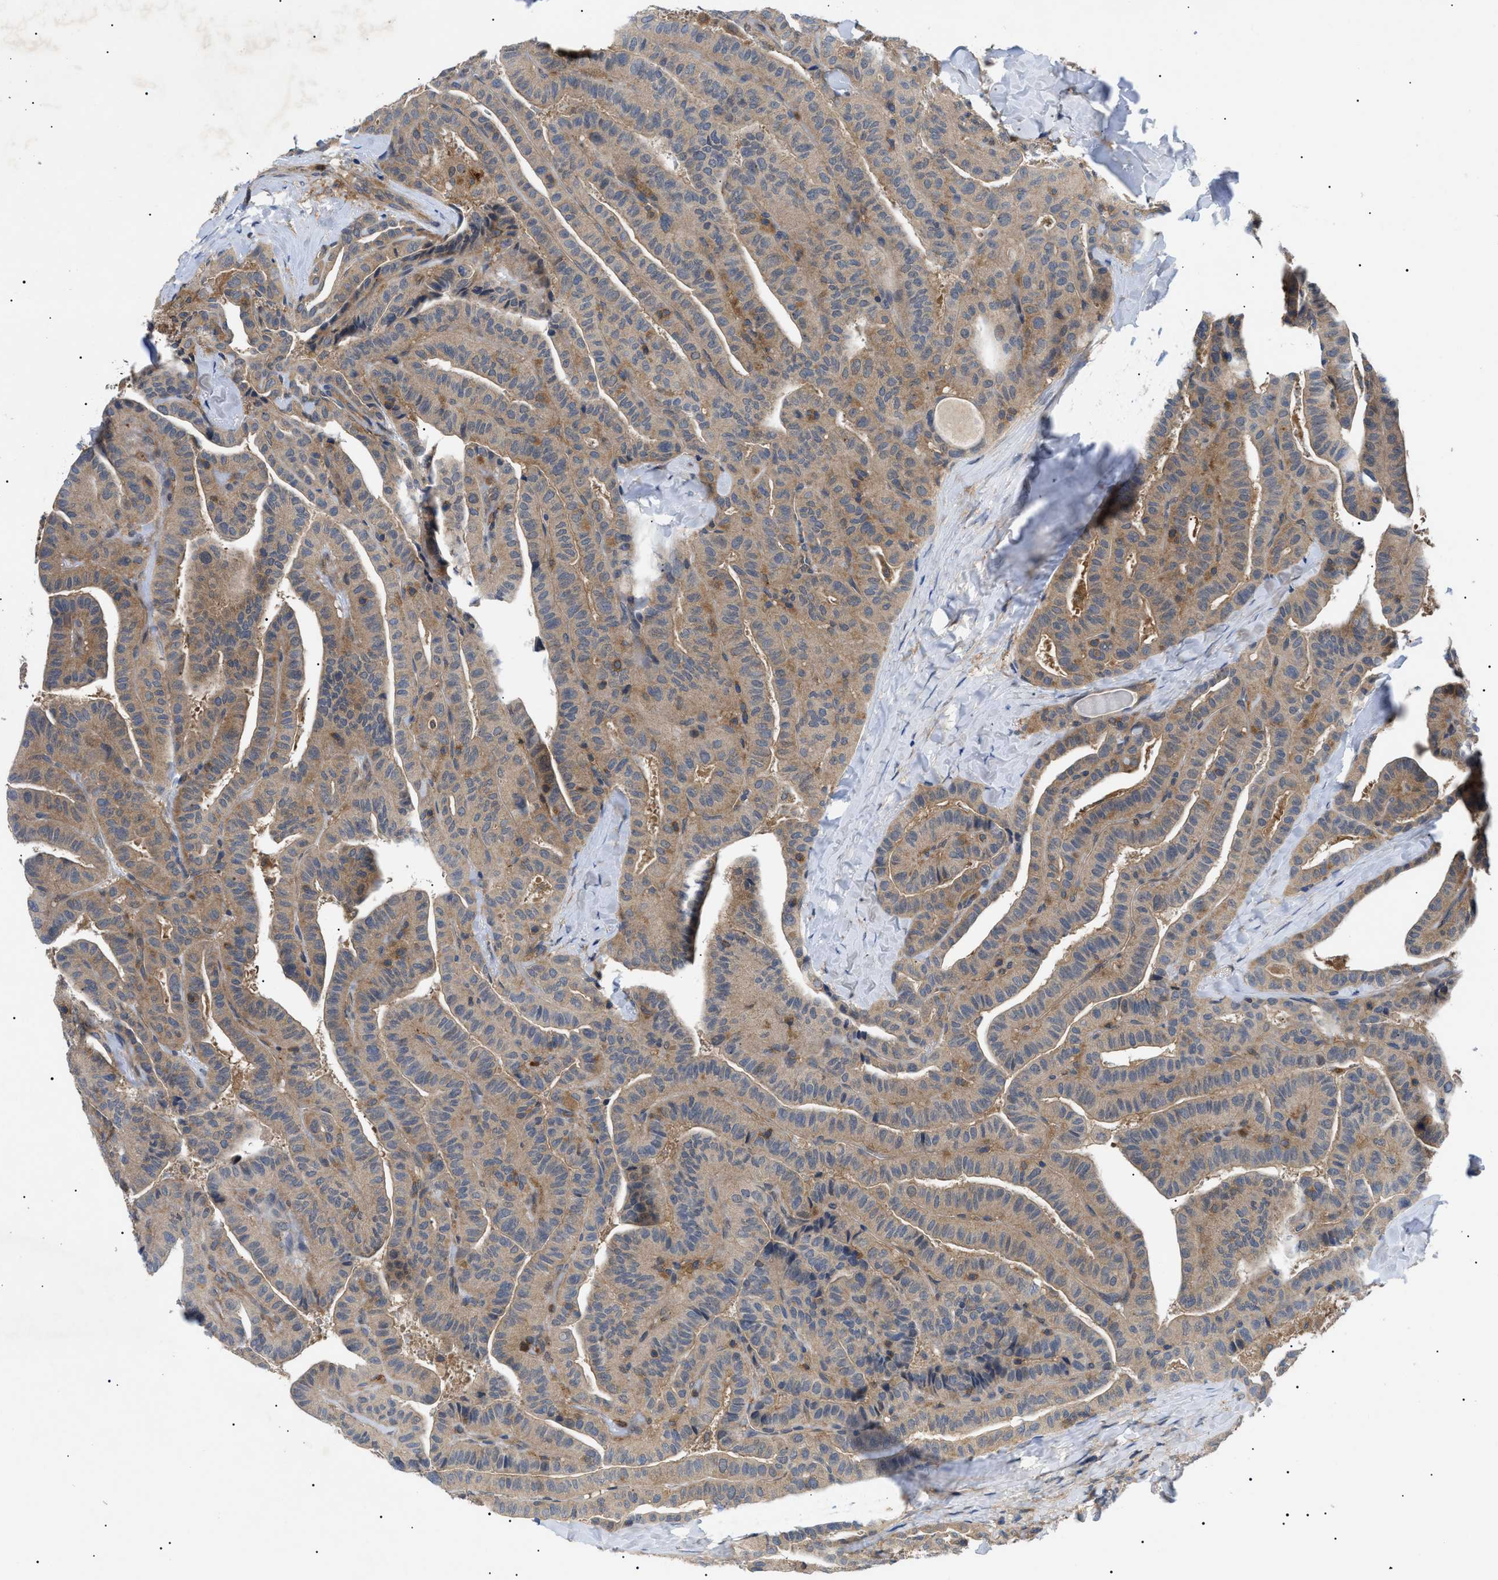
{"staining": {"intensity": "weak", "quantity": ">75%", "location": "cytoplasmic/membranous"}, "tissue": "thyroid cancer", "cell_type": "Tumor cells", "image_type": "cancer", "snomed": [{"axis": "morphology", "description": "Papillary adenocarcinoma, NOS"}, {"axis": "topography", "description": "Thyroid gland"}], "caption": "Immunohistochemical staining of human thyroid papillary adenocarcinoma displays low levels of weak cytoplasmic/membranous positivity in about >75% of tumor cells.", "gene": "RIPK1", "patient": {"sex": "male", "age": 77}}